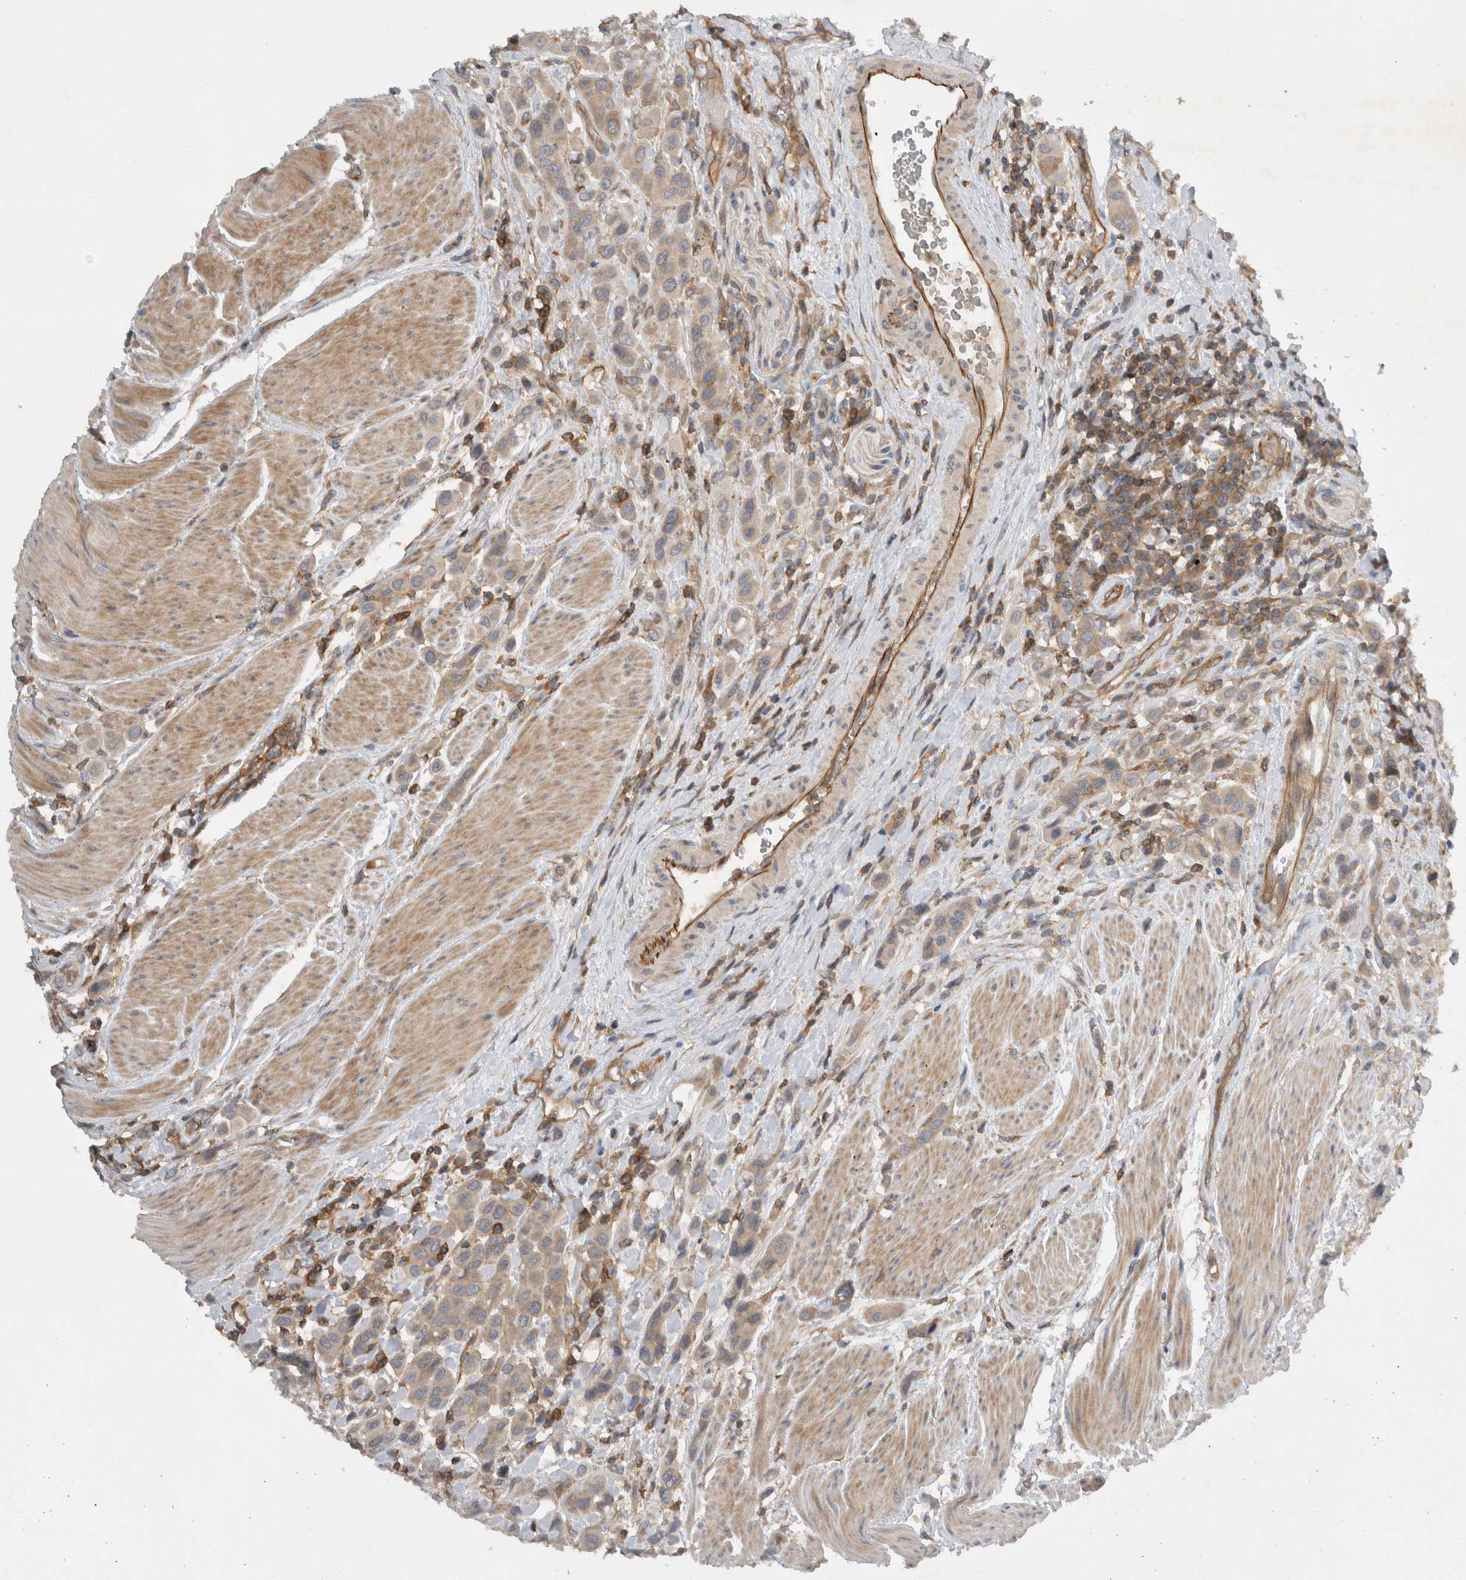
{"staining": {"intensity": "weak", "quantity": "<25%", "location": "cytoplasmic/membranous"}, "tissue": "urothelial cancer", "cell_type": "Tumor cells", "image_type": "cancer", "snomed": [{"axis": "morphology", "description": "Urothelial carcinoma, High grade"}, {"axis": "topography", "description": "Urinary bladder"}], "caption": "Immunohistochemistry micrograph of neoplastic tissue: human urothelial carcinoma (high-grade) stained with DAB exhibits no significant protein positivity in tumor cells.", "gene": "SCARA5", "patient": {"sex": "male", "age": 50}}